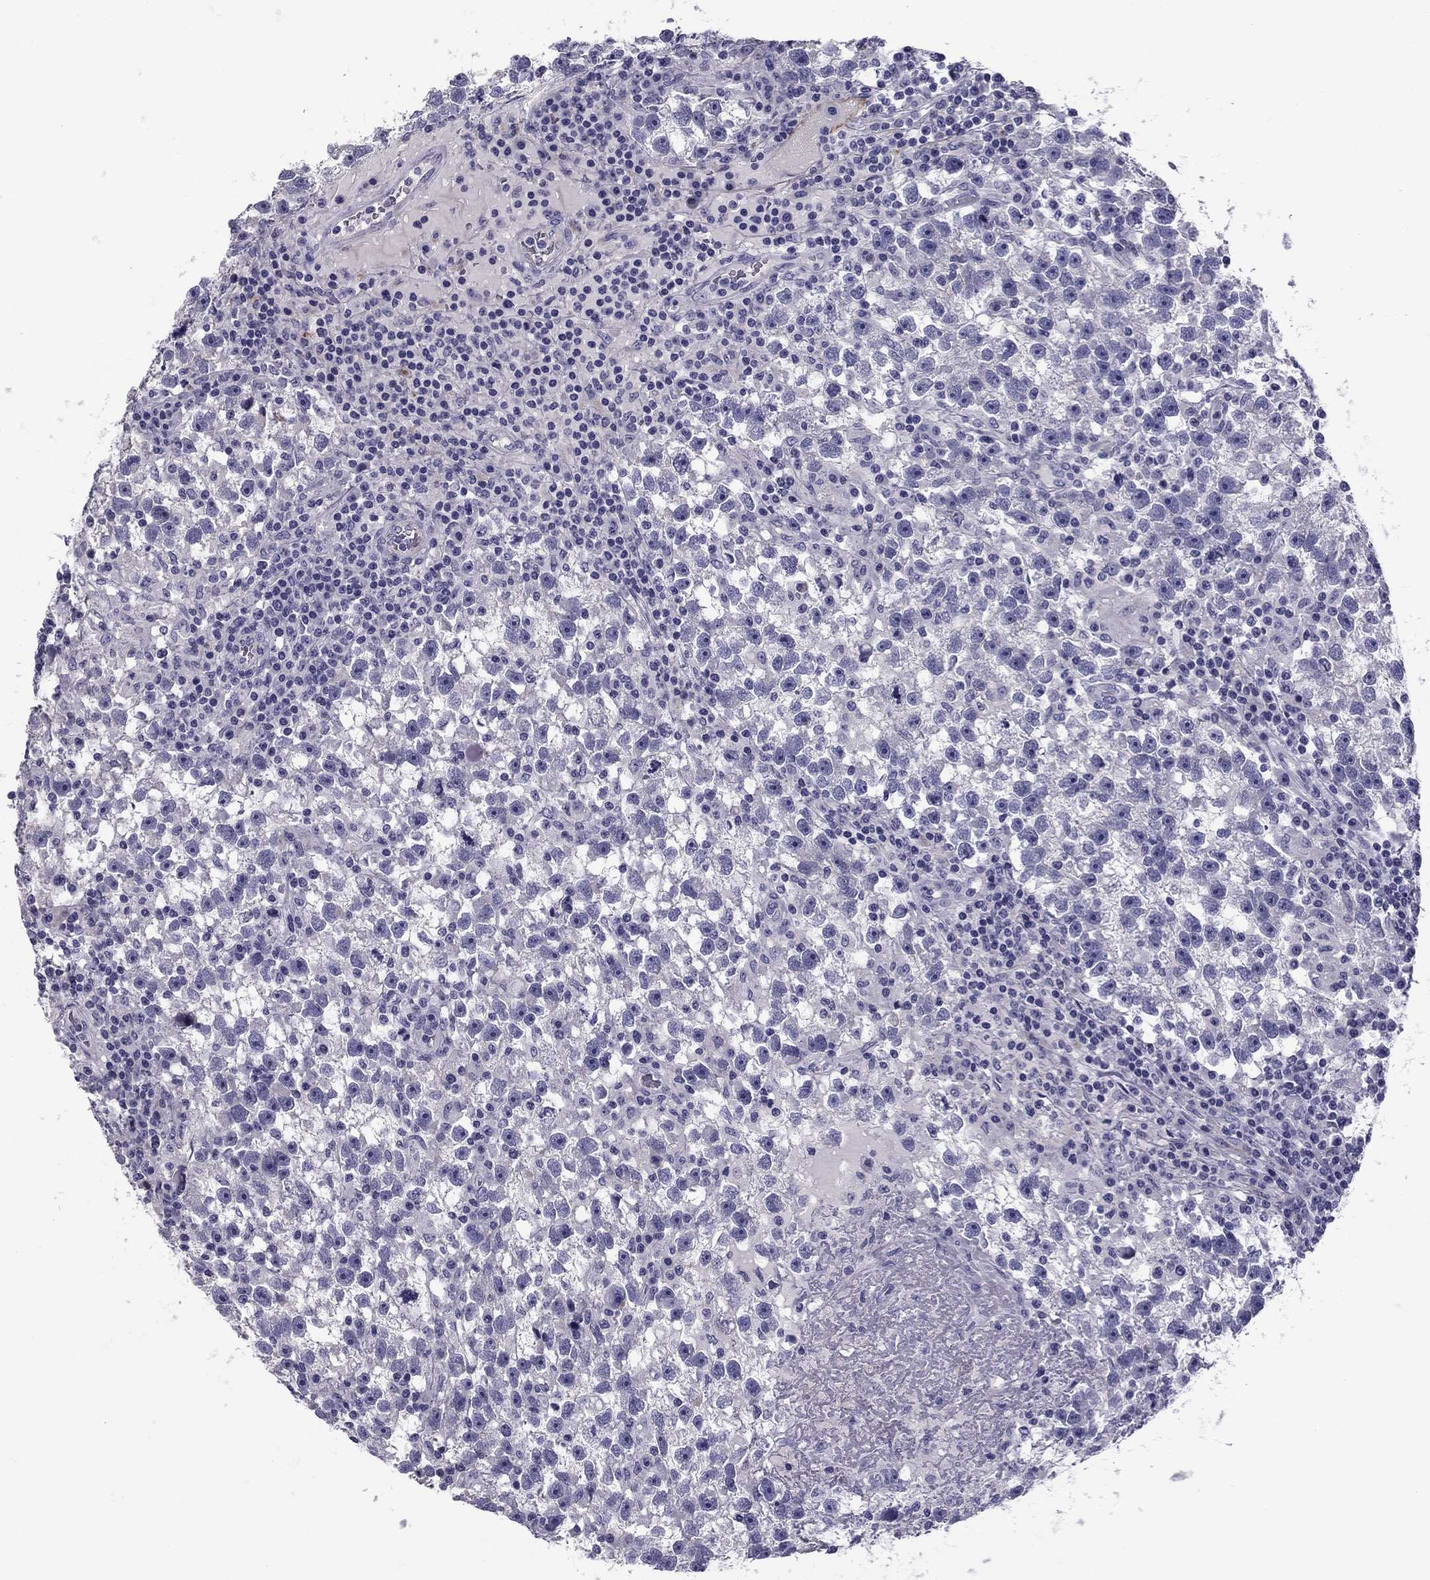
{"staining": {"intensity": "negative", "quantity": "none", "location": "none"}, "tissue": "testis cancer", "cell_type": "Tumor cells", "image_type": "cancer", "snomed": [{"axis": "morphology", "description": "Seminoma, NOS"}, {"axis": "topography", "description": "Testis"}], "caption": "Immunohistochemistry of testis cancer (seminoma) displays no positivity in tumor cells.", "gene": "FLNC", "patient": {"sex": "male", "age": 47}}